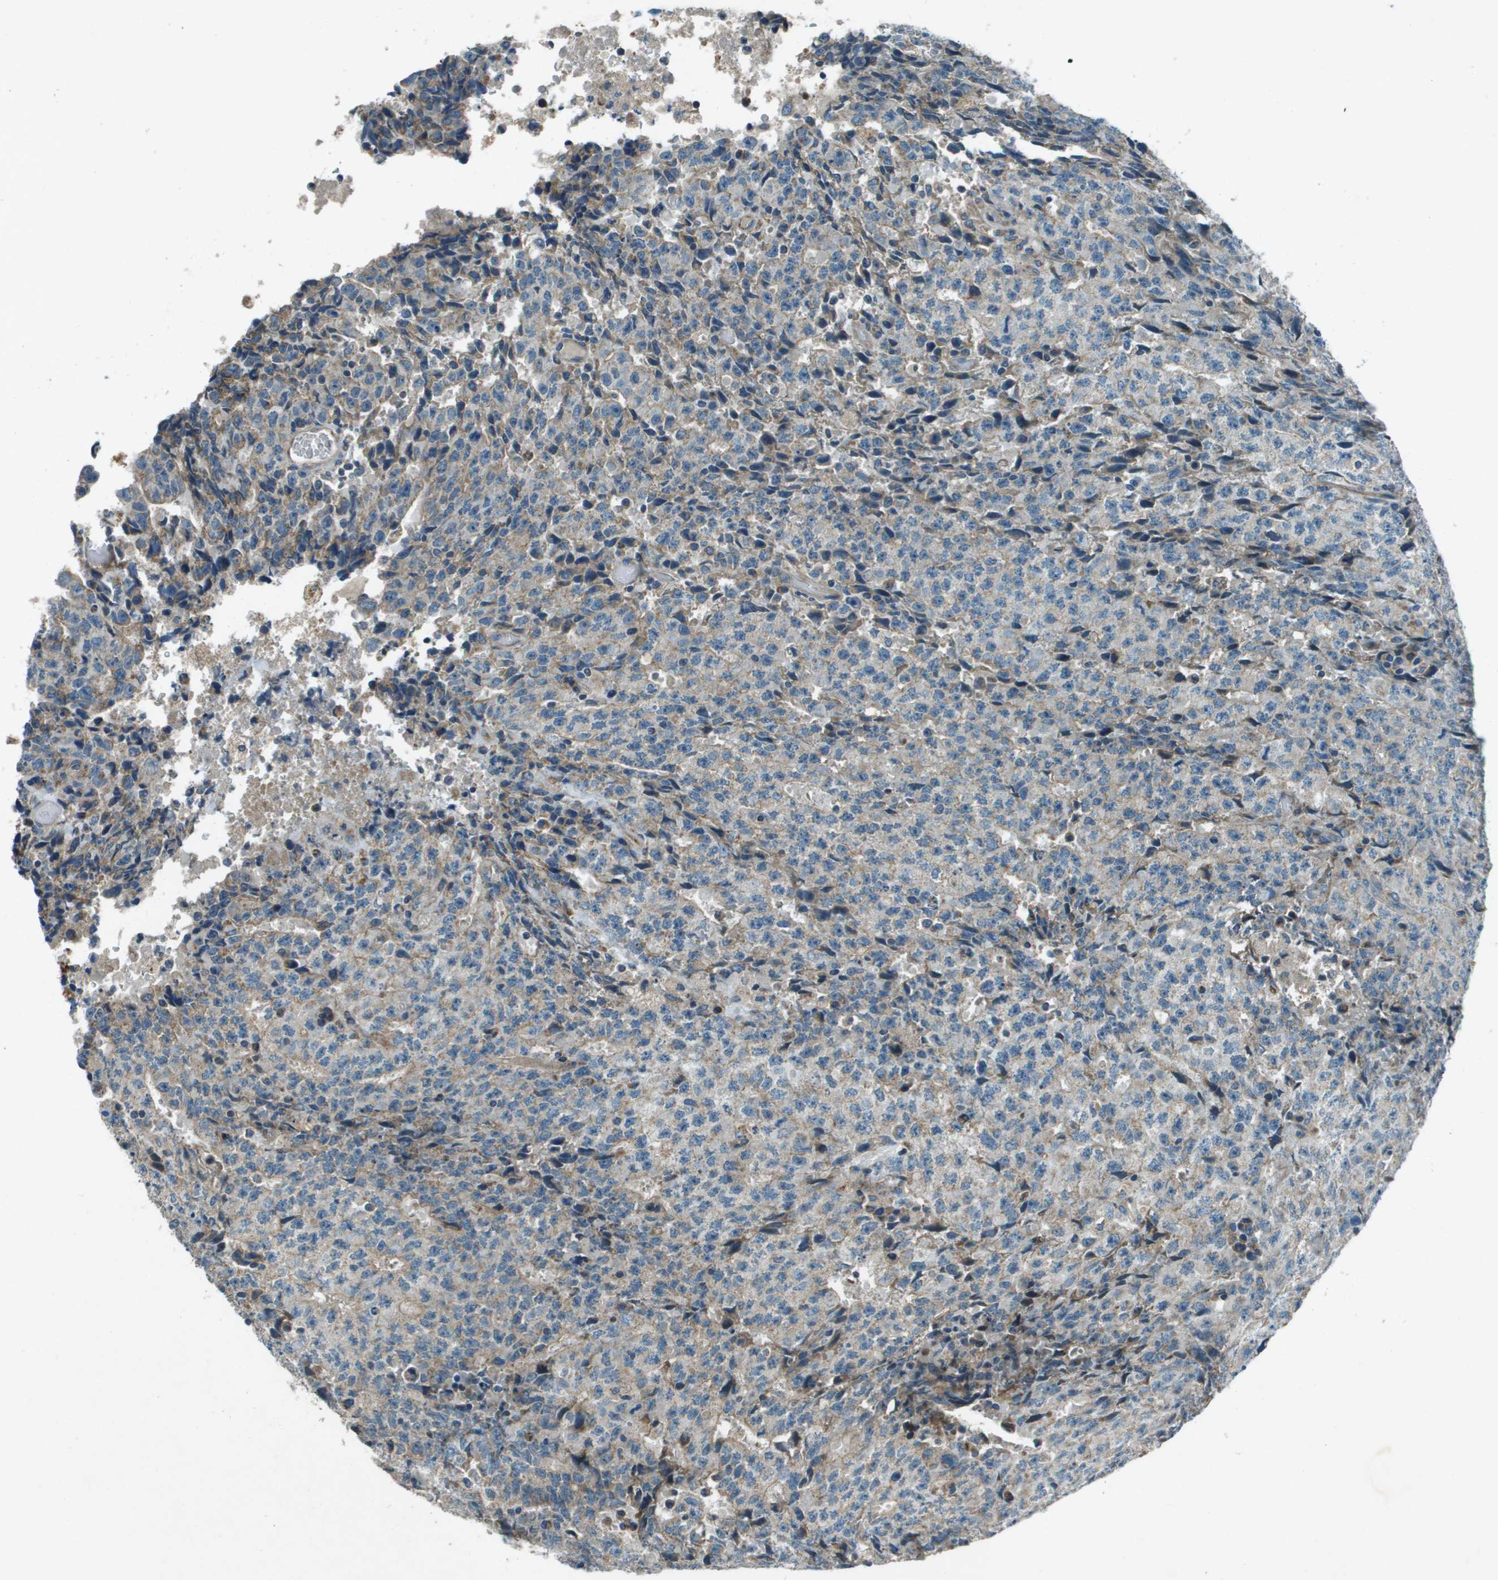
{"staining": {"intensity": "weak", "quantity": "<25%", "location": "cytoplasmic/membranous"}, "tissue": "testis cancer", "cell_type": "Tumor cells", "image_type": "cancer", "snomed": [{"axis": "morphology", "description": "Necrosis, NOS"}, {"axis": "morphology", "description": "Carcinoma, Embryonal, NOS"}, {"axis": "topography", "description": "Testis"}], "caption": "Tumor cells show no significant expression in testis cancer (embryonal carcinoma). (DAB immunohistochemistry with hematoxylin counter stain).", "gene": "MIGA1", "patient": {"sex": "male", "age": 19}}